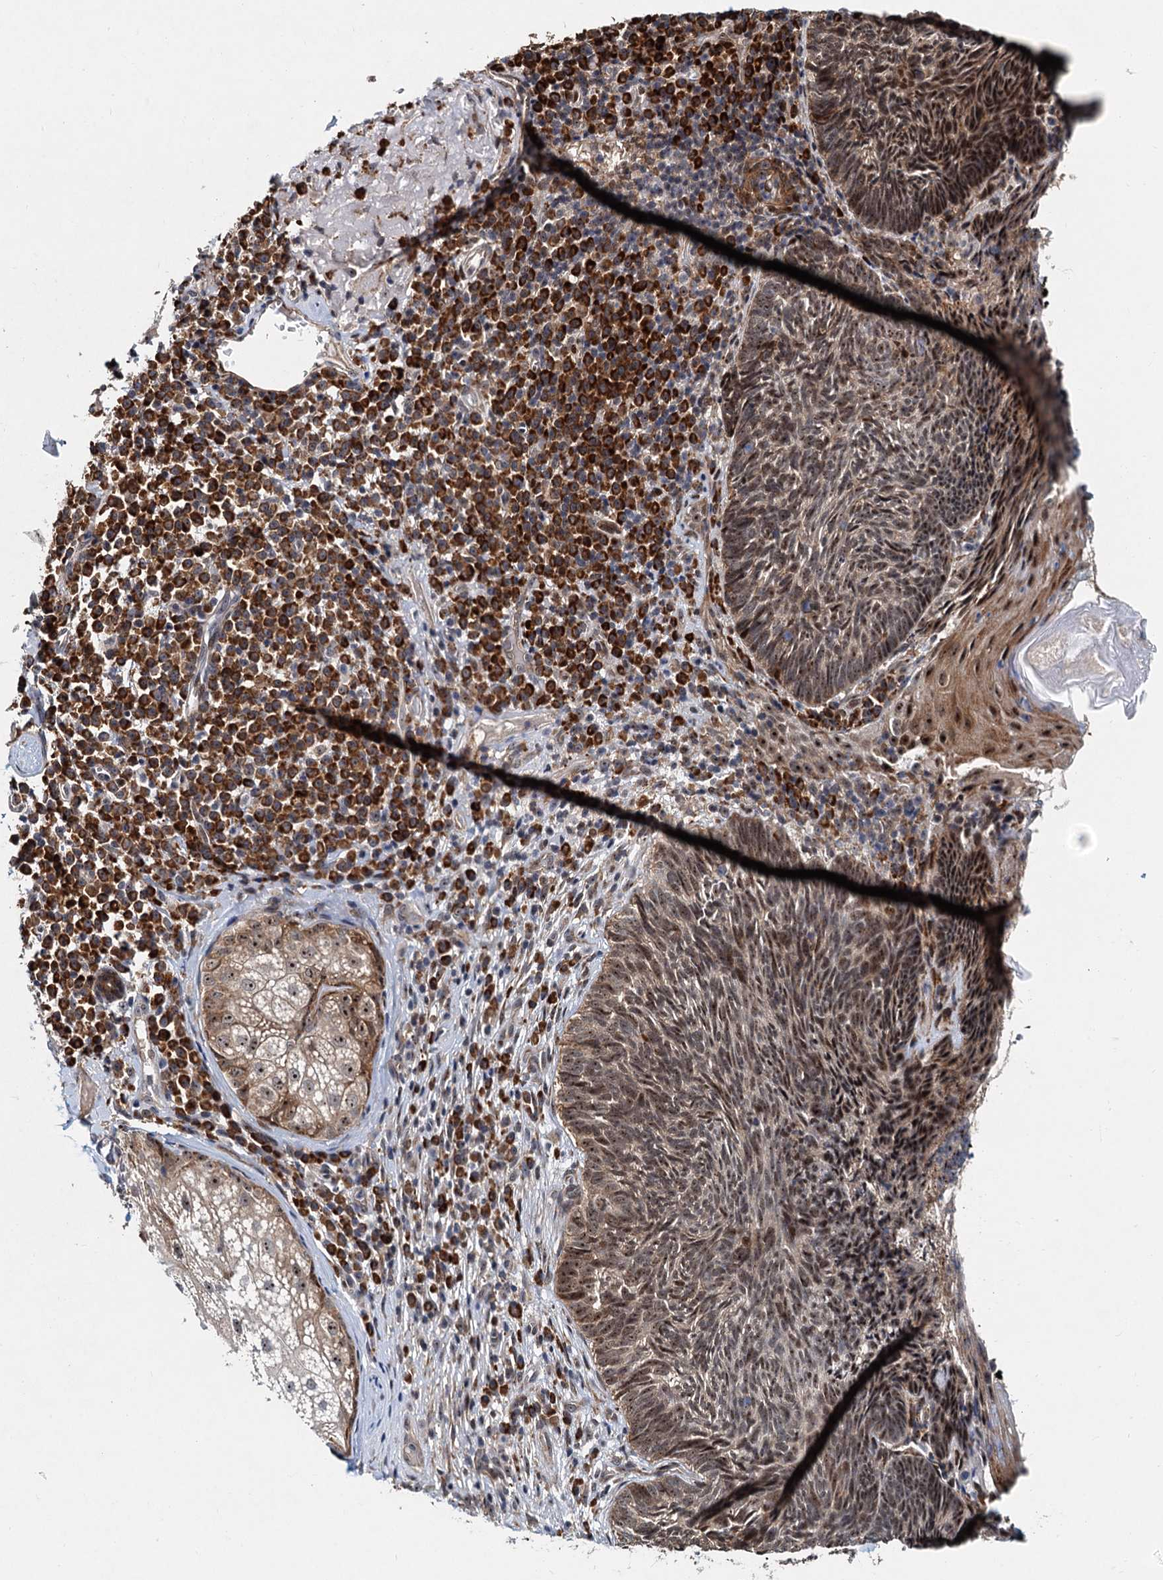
{"staining": {"intensity": "moderate", "quantity": ">75%", "location": "cytoplasmic/membranous,nuclear"}, "tissue": "skin cancer", "cell_type": "Tumor cells", "image_type": "cancer", "snomed": [{"axis": "morphology", "description": "Basal cell carcinoma"}, {"axis": "topography", "description": "Skin"}], "caption": "Immunohistochemistry (IHC) micrograph of human basal cell carcinoma (skin) stained for a protein (brown), which displays medium levels of moderate cytoplasmic/membranous and nuclear expression in approximately >75% of tumor cells.", "gene": "DNAJC21", "patient": {"sex": "male", "age": 88}}